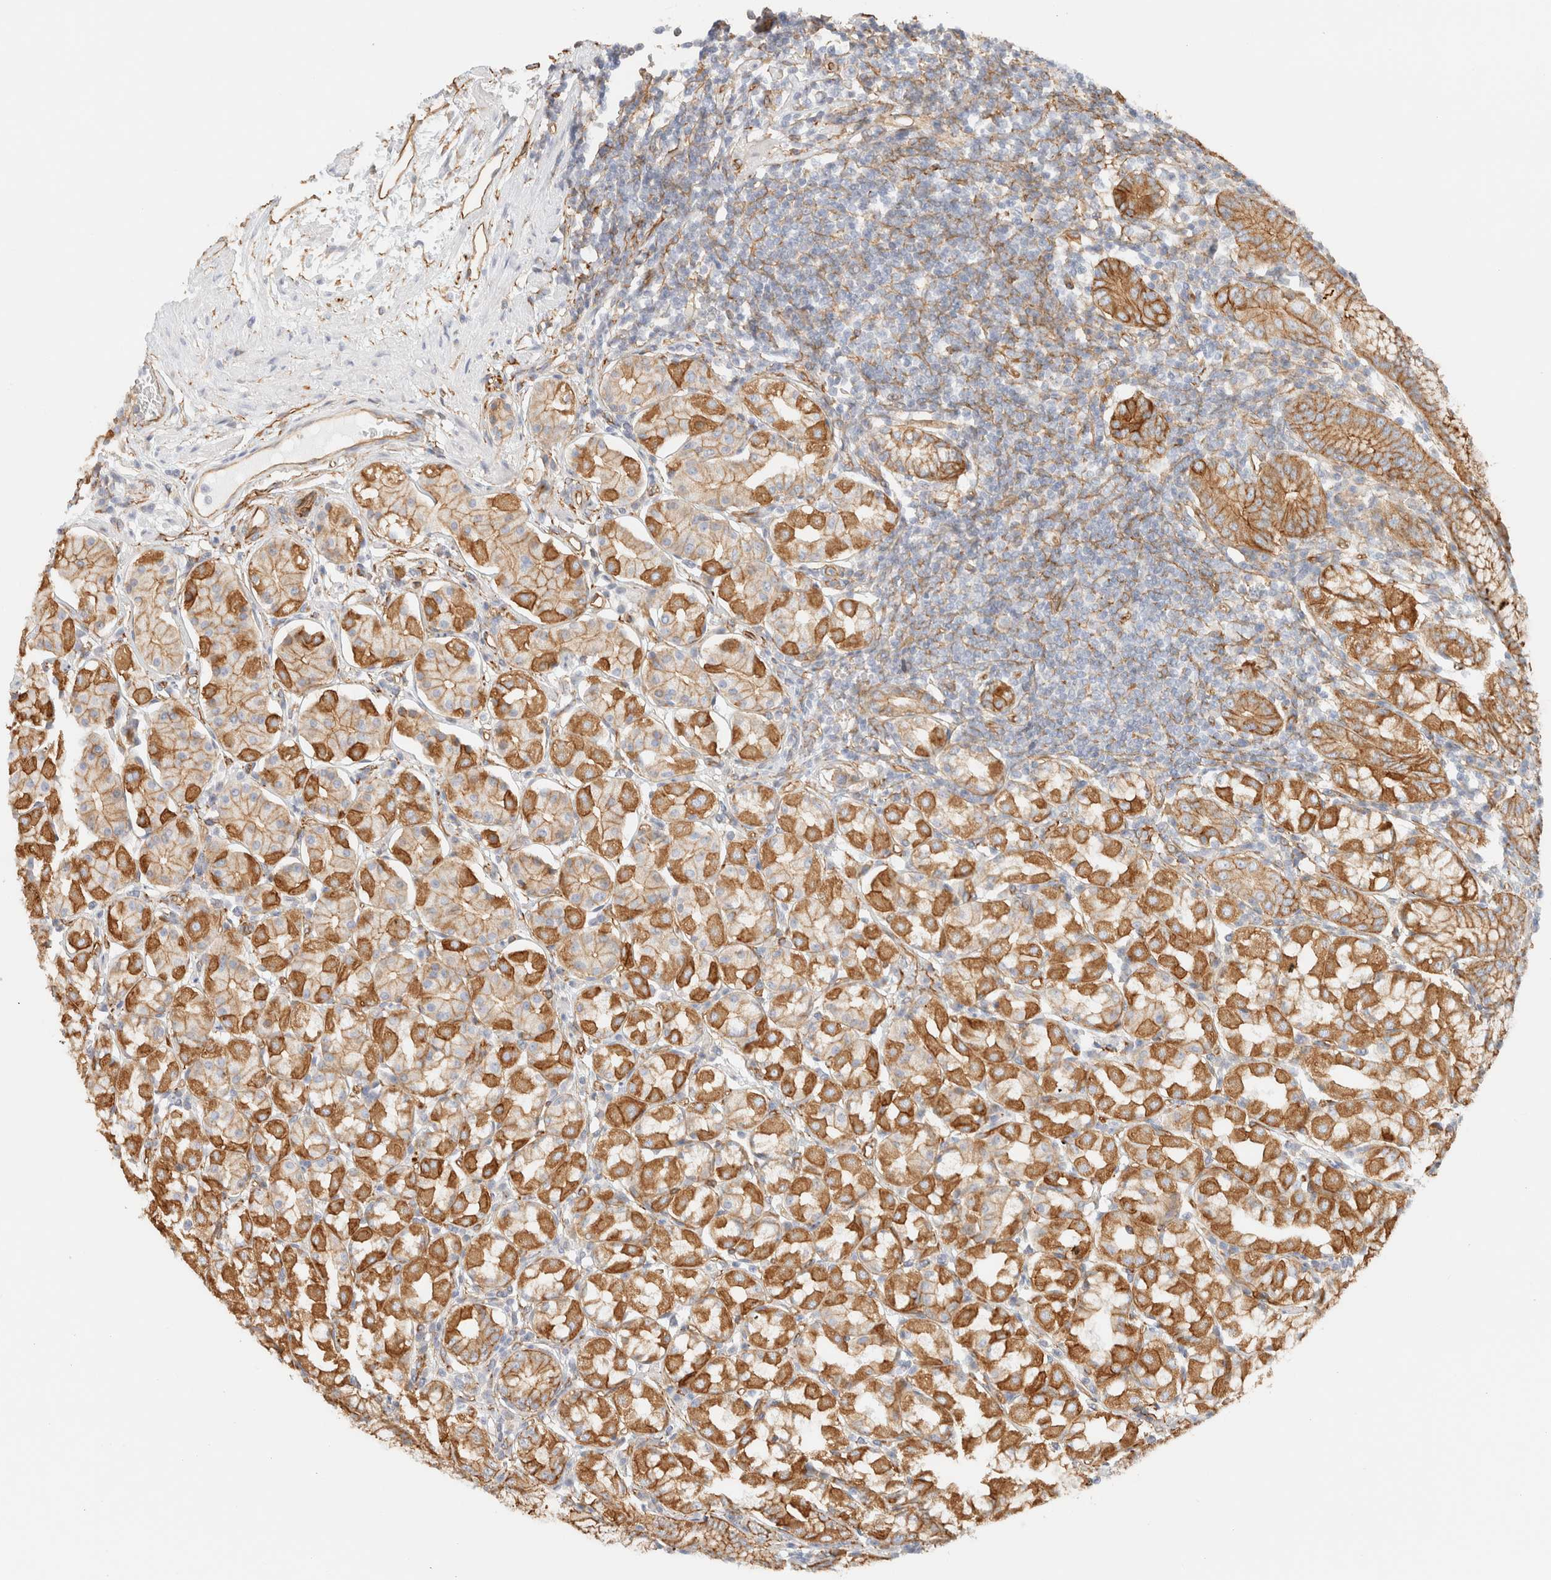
{"staining": {"intensity": "moderate", "quantity": ">75%", "location": "cytoplasmic/membranous"}, "tissue": "stomach", "cell_type": "Glandular cells", "image_type": "normal", "snomed": [{"axis": "morphology", "description": "Normal tissue, NOS"}, {"axis": "topography", "description": "Stomach"}, {"axis": "topography", "description": "Stomach, lower"}], "caption": "High-power microscopy captured an IHC histopathology image of normal stomach, revealing moderate cytoplasmic/membranous positivity in about >75% of glandular cells. Using DAB (3,3'-diaminobenzidine) (brown) and hematoxylin (blue) stains, captured at high magnification using brightfield microscopy.", "gene": "CYB5R4", "patient": {"sex": "female", "age": 56}}